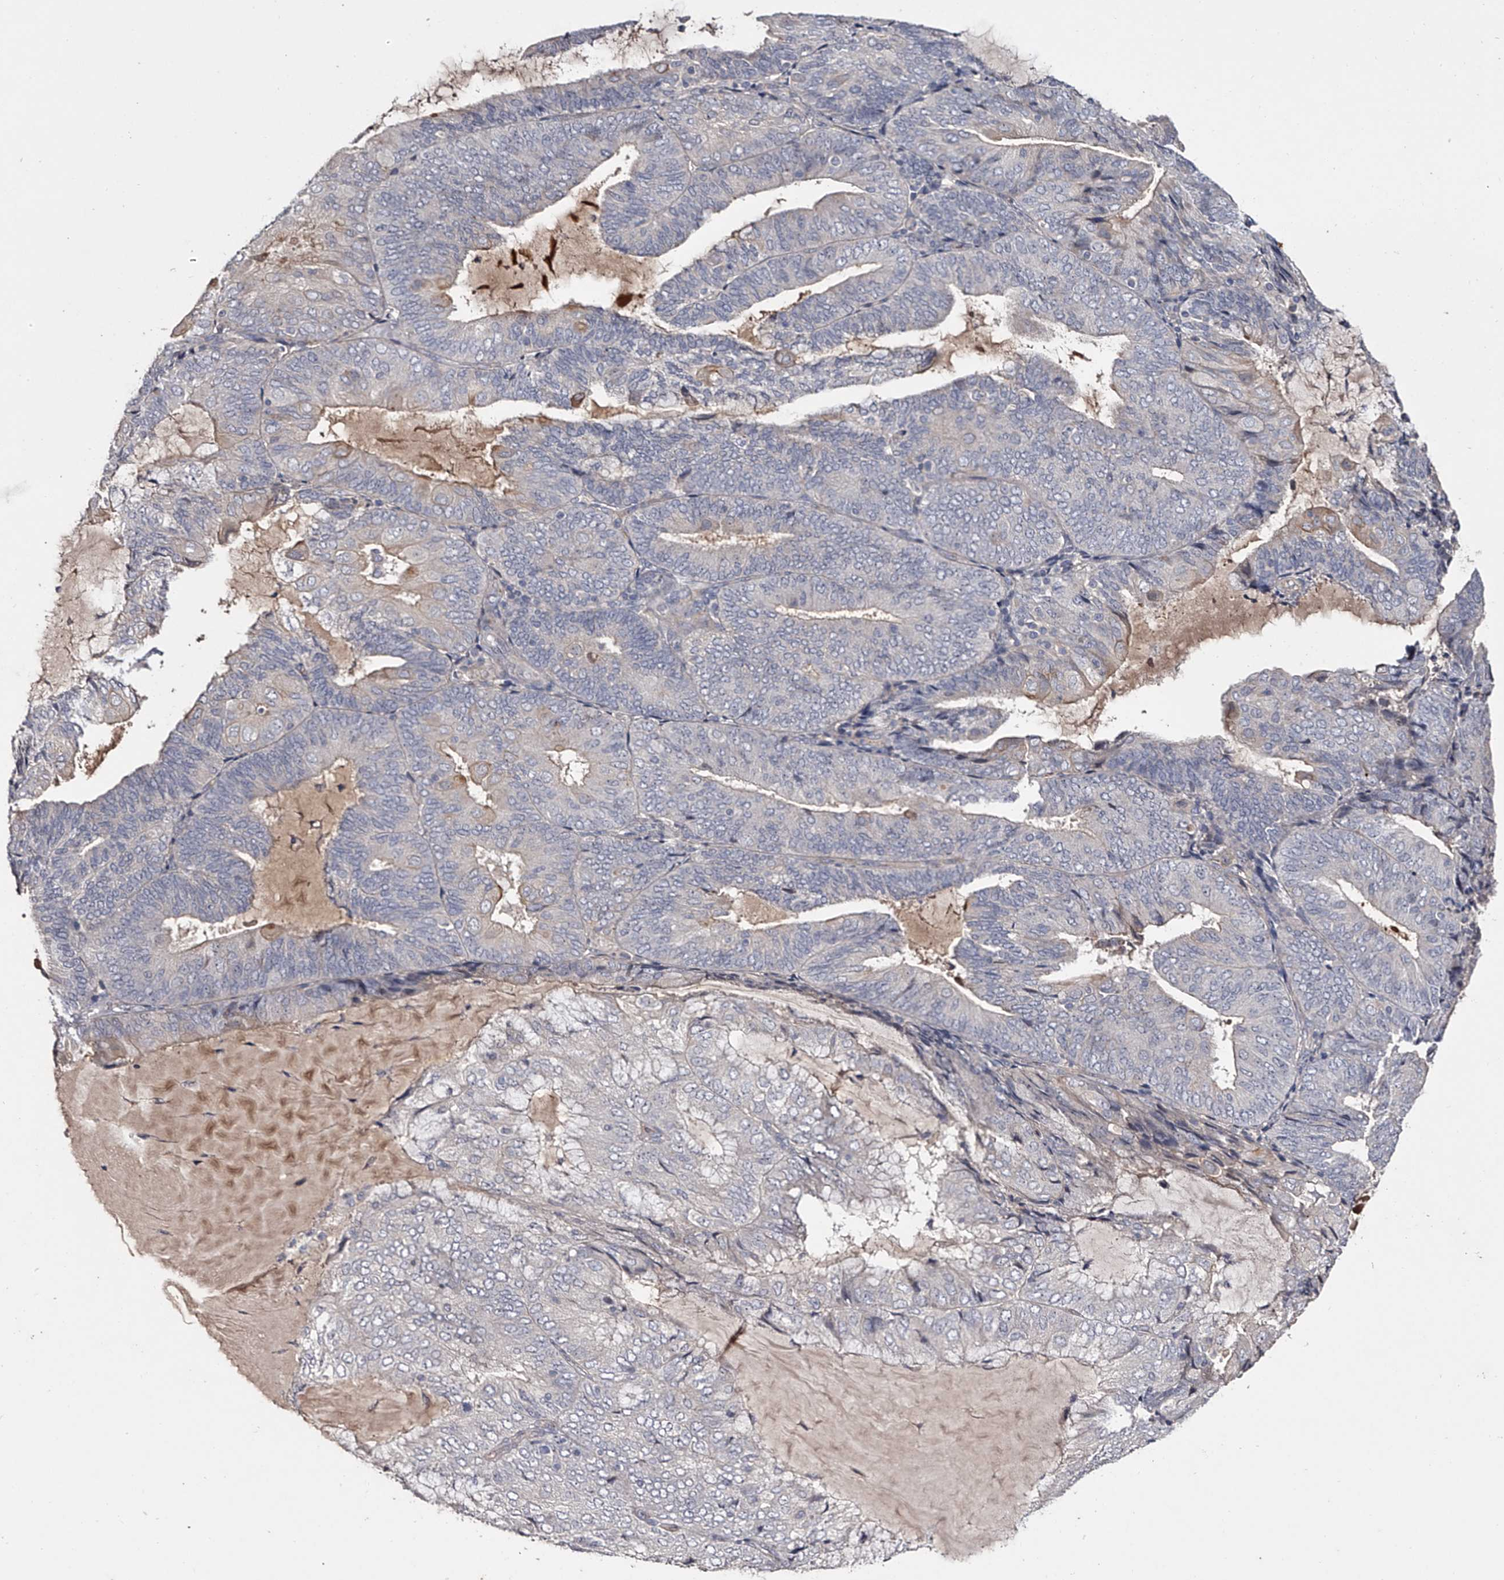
{"staining": {"intensity": "negative", "quantity": "none", "location": "none"}, "tissue": "endometrial cancer", "cell_type": "Tumor cells", "image_type": "cancer", "snomed": [{"axis": "morphology", "description": "Adenocarcinoma, NOS"}, {"axis": "topography", "description": "Endometrium"}], "caption": "Endometrial cancer stained for a protein using IHC exhibits no positivity tumor cells.", "gene": "MDN1", "patient": {"sex": "female", "age": 81}}